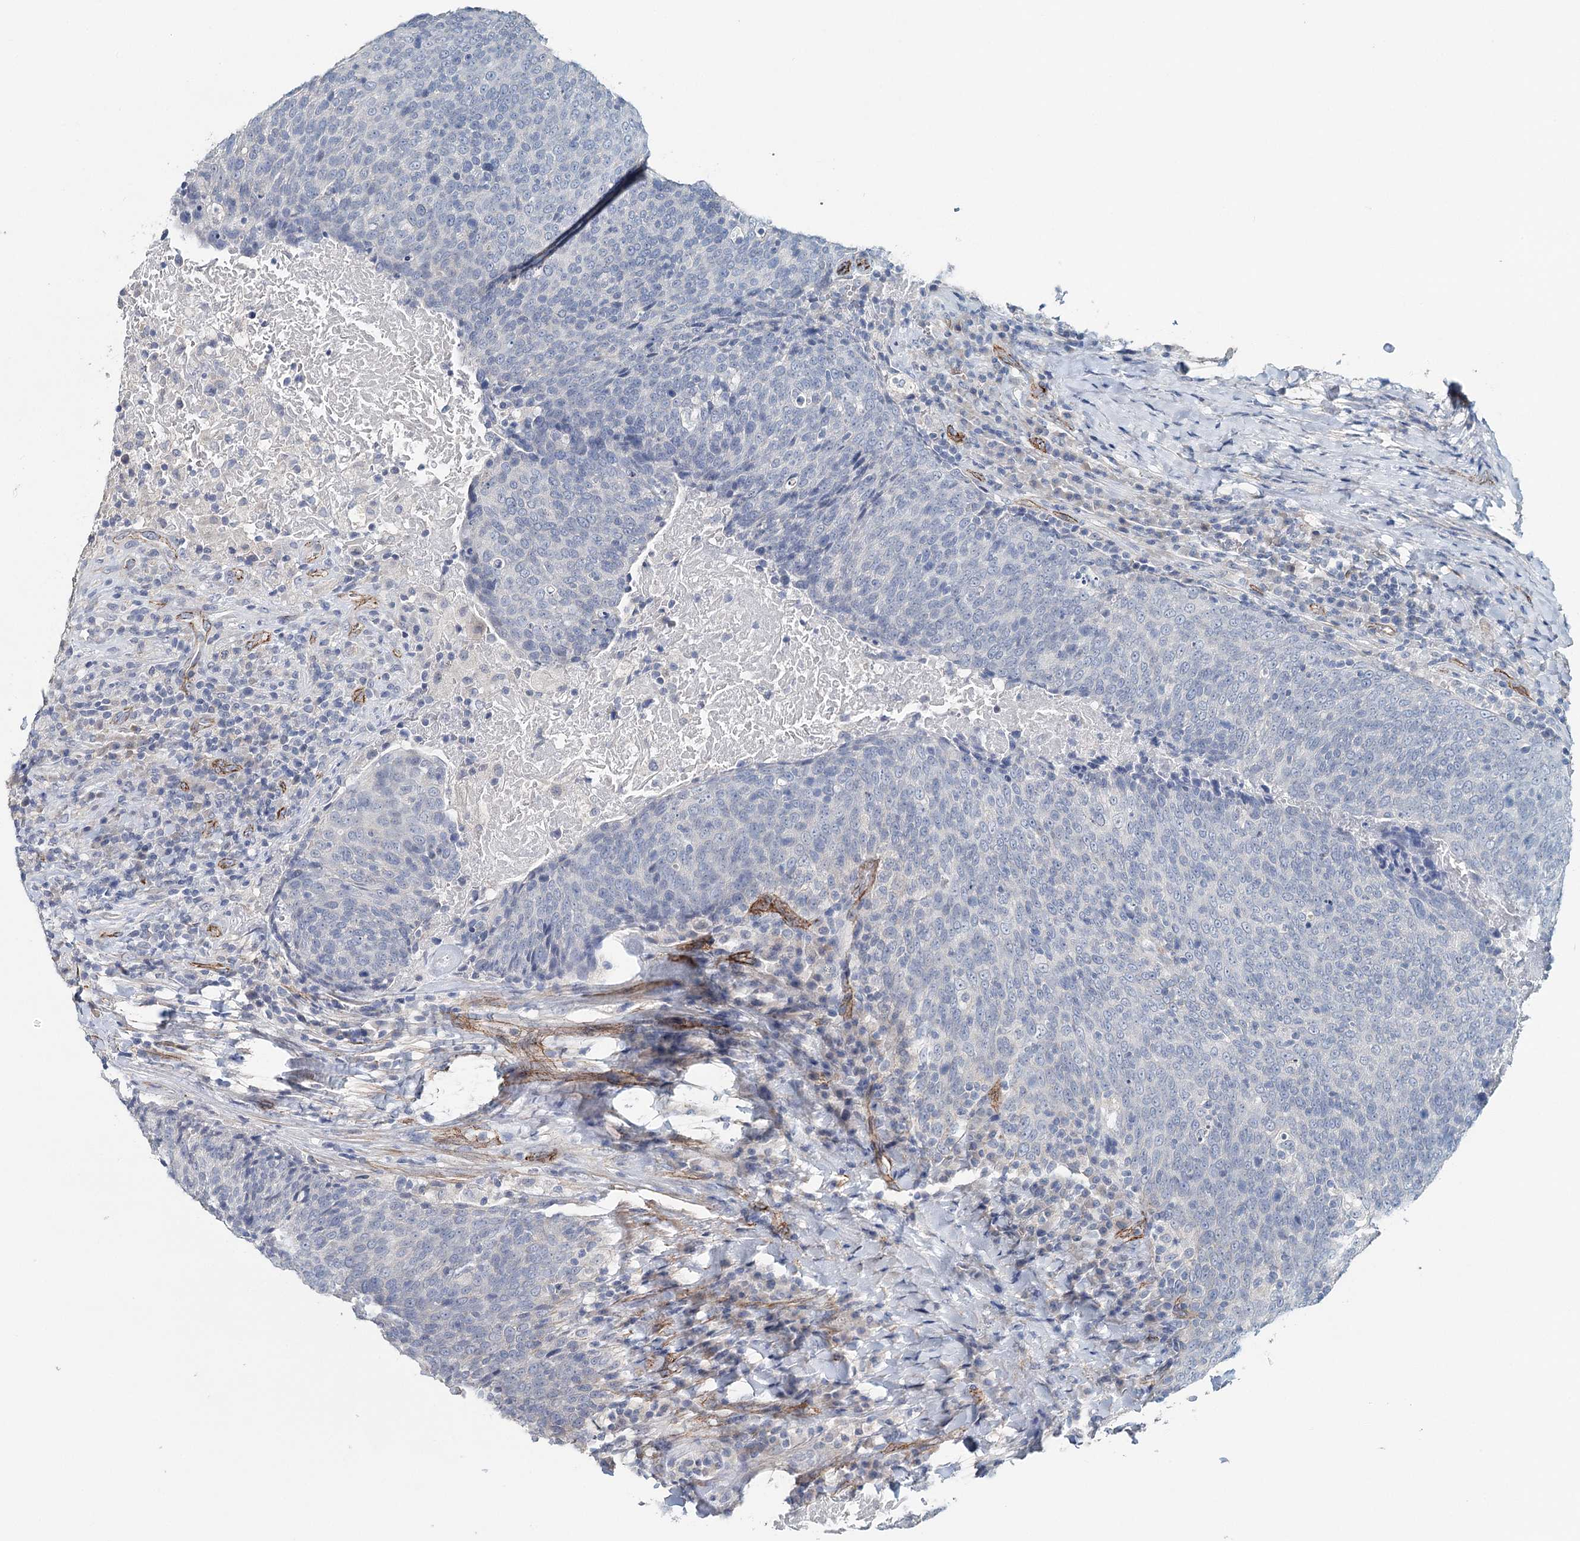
{"staining": {"intensity": "negative", "quantity": "none", "location": "none"}, "tissue": "head and neck cancer", "cell_type": "Tumor cells", "image_type": "cancer", "snomed": [{"axis": "morphology", "description": "Squamous cell carcinoma, NOS"}, {"axis": "morphology", "description": "Squamous cell carcinoma, metastatic, NOS"}, {"axis": "topography", "description": "Lymph node"}, {"axis": "topography", "description": "Head-Neck"}], "caption": "Squamous cell carcinoma (head and neck) was stained to show a protein in brown. There is no significant expression in tumor cells.", "gene": "SYNPO", "patient": {"sex": "male", "age": 62}}